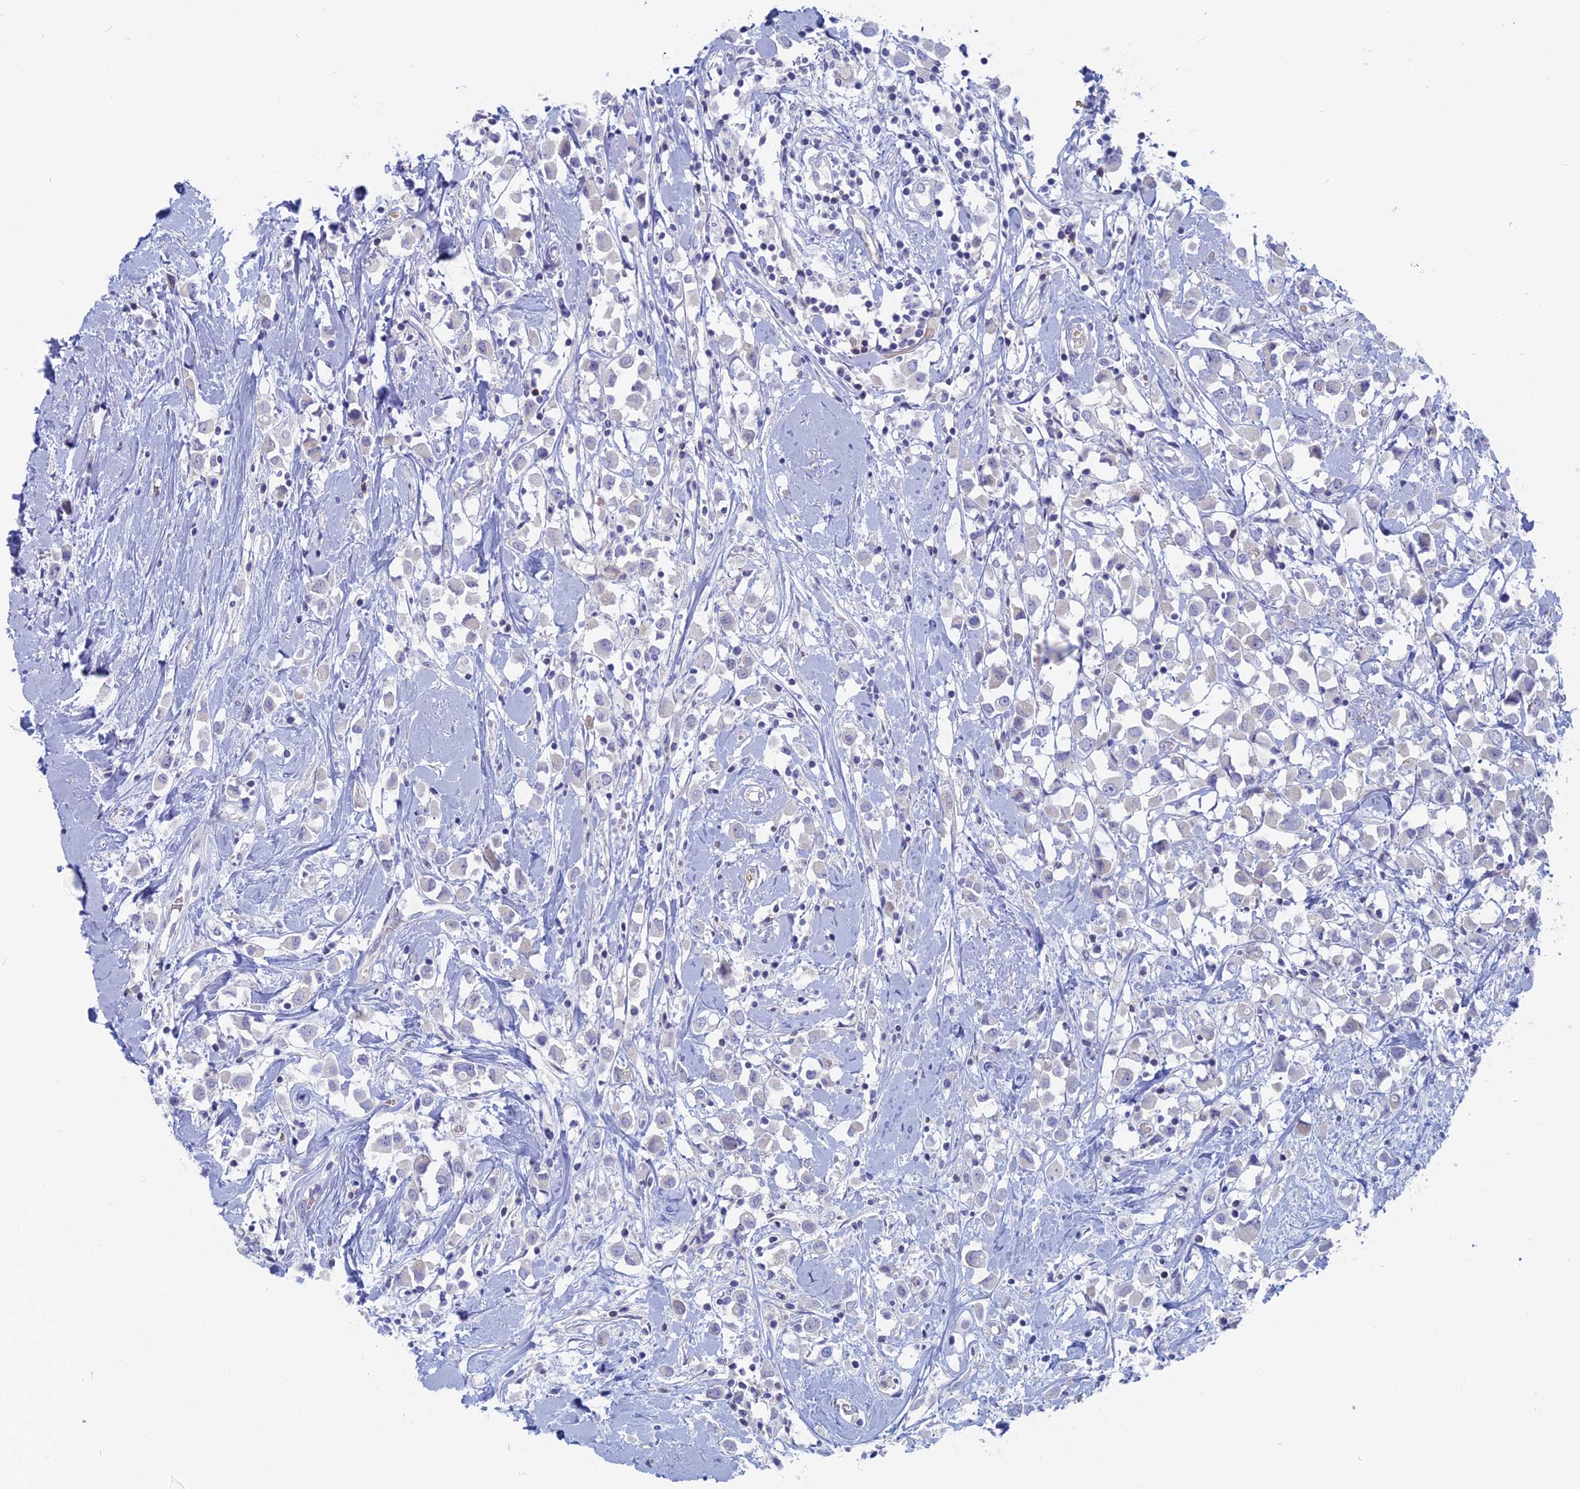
{"staining": {"intensity": "negative", "quantity": "none", "location": "none"}, "tissue": "breast cancer", "cell_type": "Tumor cells", "image_type": "cancer", "snomed": [{"axis": "morphology", "description": "Duct carcinoma"}, {"axis": "topography", "description": "Breast"}], "caption": "High magnification brightfield microscopy of breast infiltrating ductal carcinoma stained with DAB (3,3'-diaminobenzidine) (brown) and counterstained with hematoxylin (blue): tumor cells show no significant staining.", "gene": "TBC1D30", "patient": {"sex": "female", "age": 61}}